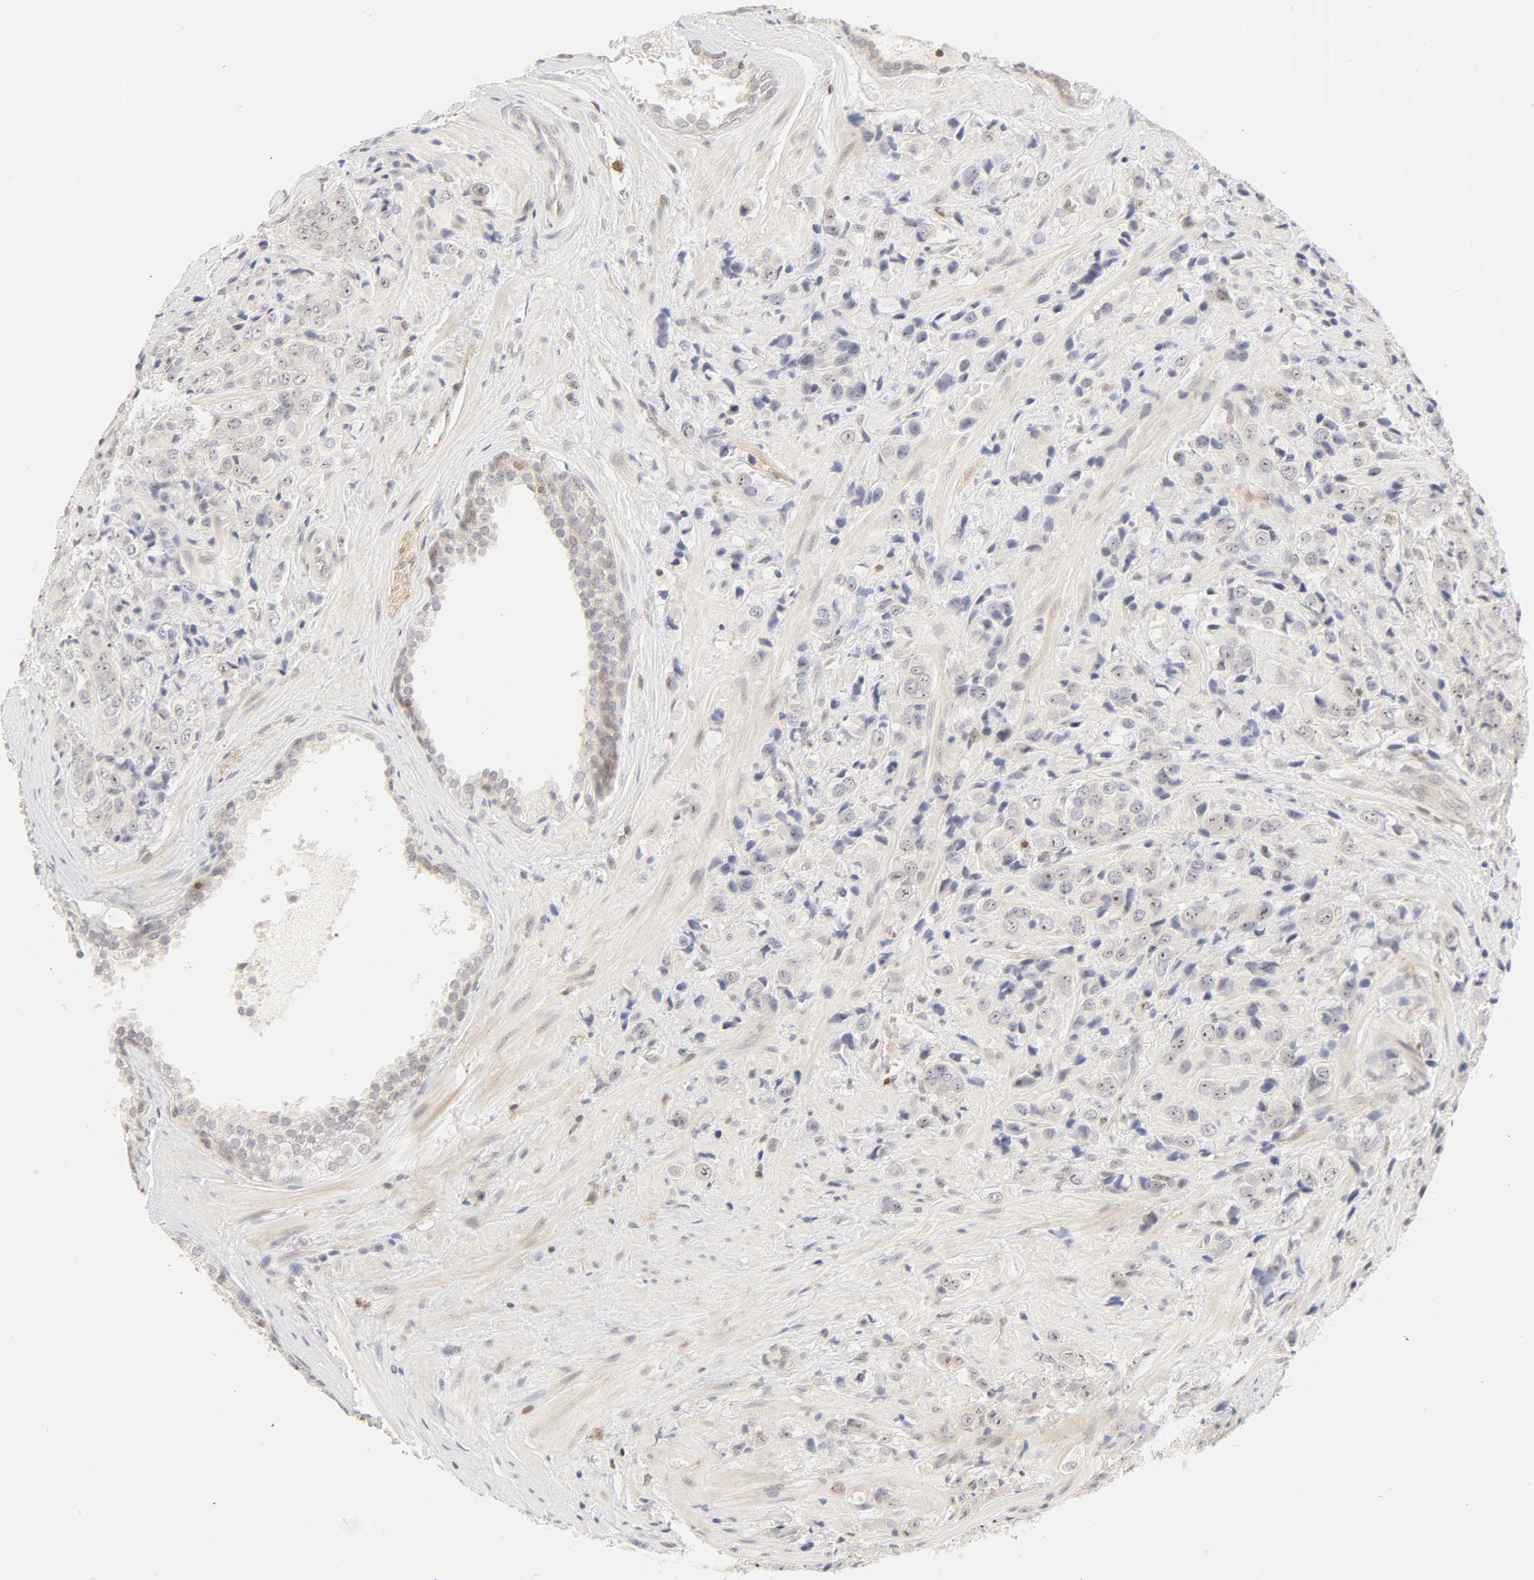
{"staining": {"intensity": "weak", "quantity": "<25%", "location": "nuclear"}, "tissue": "prostate cancer", "cell_type": "Tumor cells", "image_type": "cancer", "snomed": [{"axis": "morphology", "description": "Adenocarcinoma, High grade"}, {"axis": "topography", "description": "Prostate"}], "caption": "Tumor cells are negative for brown protein staining in high-grade adenocarcinoma (prostate).", "gene": "KIF2A", "patient": {"sex": "male", "age": 70}}